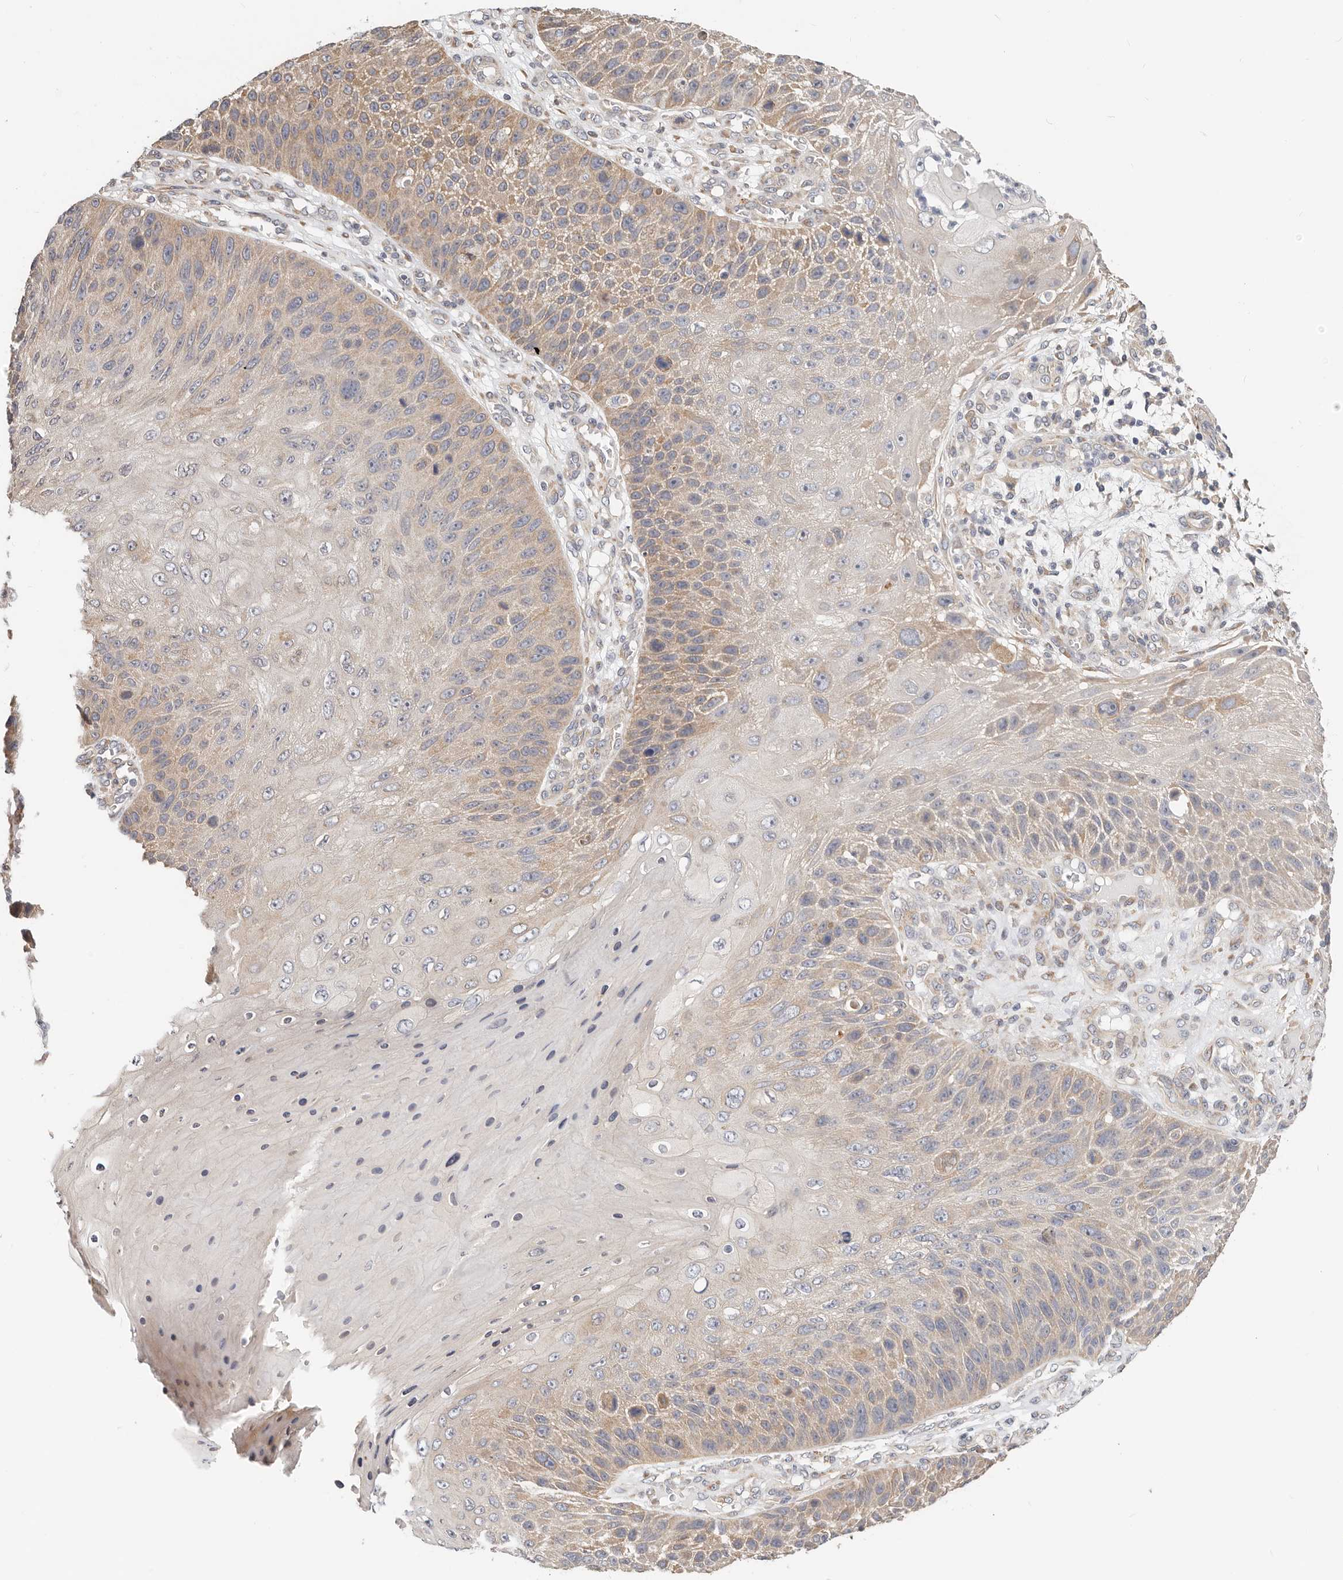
{"staining": {"intensity": "weak", "quantity": ">75%", "location": "cytoplasmic/membranous"}, "tissue": "skin cancer", "cell_type": "Tumor cells", "image_type": "cancer", "snomed": [{"axis": "morphology", "description": "Squamous cell carcinoma, NOS"}, {"axis": "topography", "description": "Skin"}], "caption": "Immunohistochemistry image of skin cancer (squamous cell carcinoma) stained for a protein (brown), which exhibits low levels of weak cytoplasmic/membranous expression in about >75% of tumor cells.", "gene": "AFDN", "patient": {"sex": "female", "age": 88}}